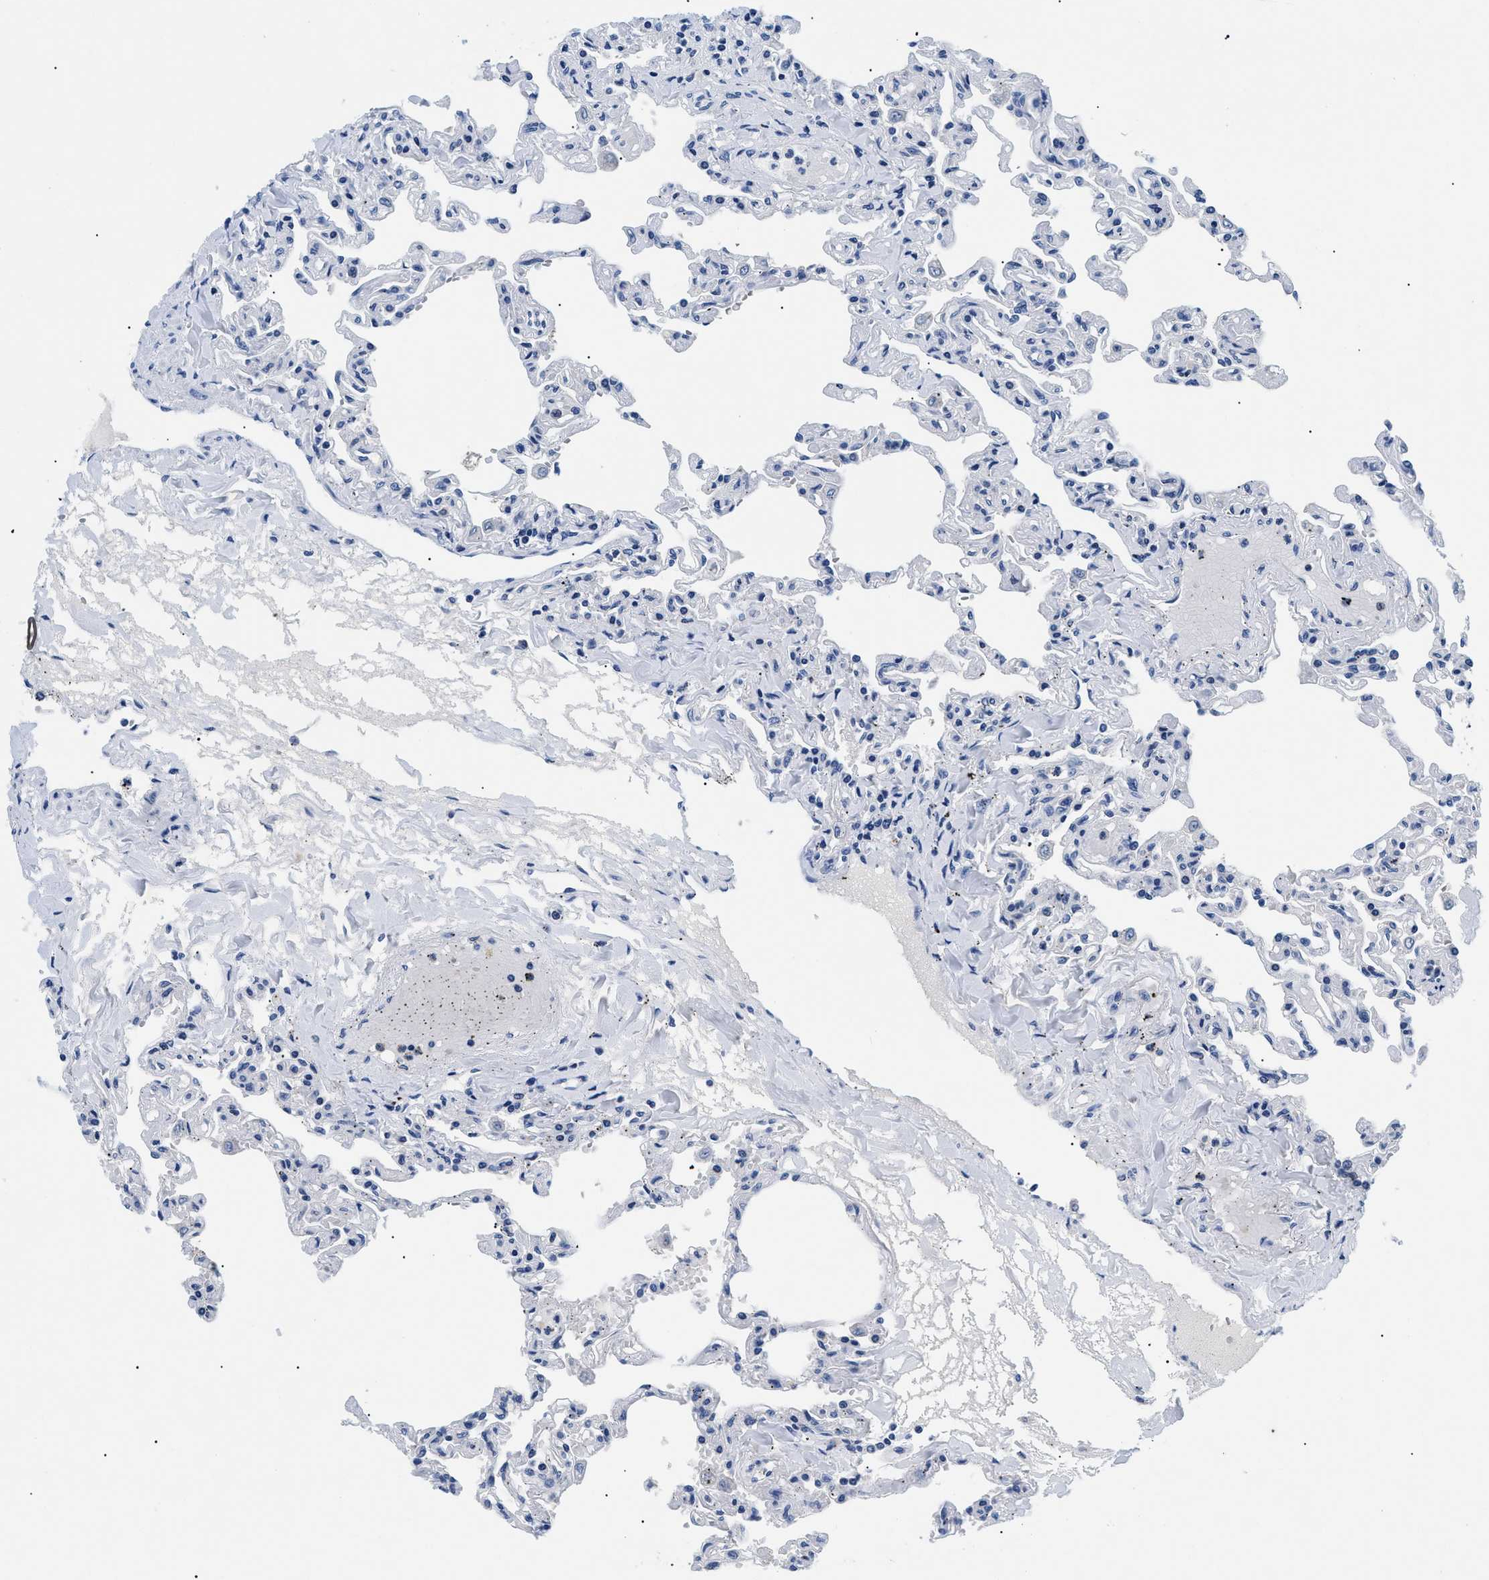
{"staining": {"intensity": "negative", "quantity": "none", "location": "none"}, "tissue": "lung", "cell_type": "Alveolar cells", "image_type": "normal", "snomed": [{"axis": "morphology", "description": "Normal tissue, NOS"}, {"axis": "topography", "description": "Lung"}], "caption": "IHC of normal lung exhibits no staining in alveolar cells.", "gene": "MEA1", "patient": {"sex": "male", "age": 21}}